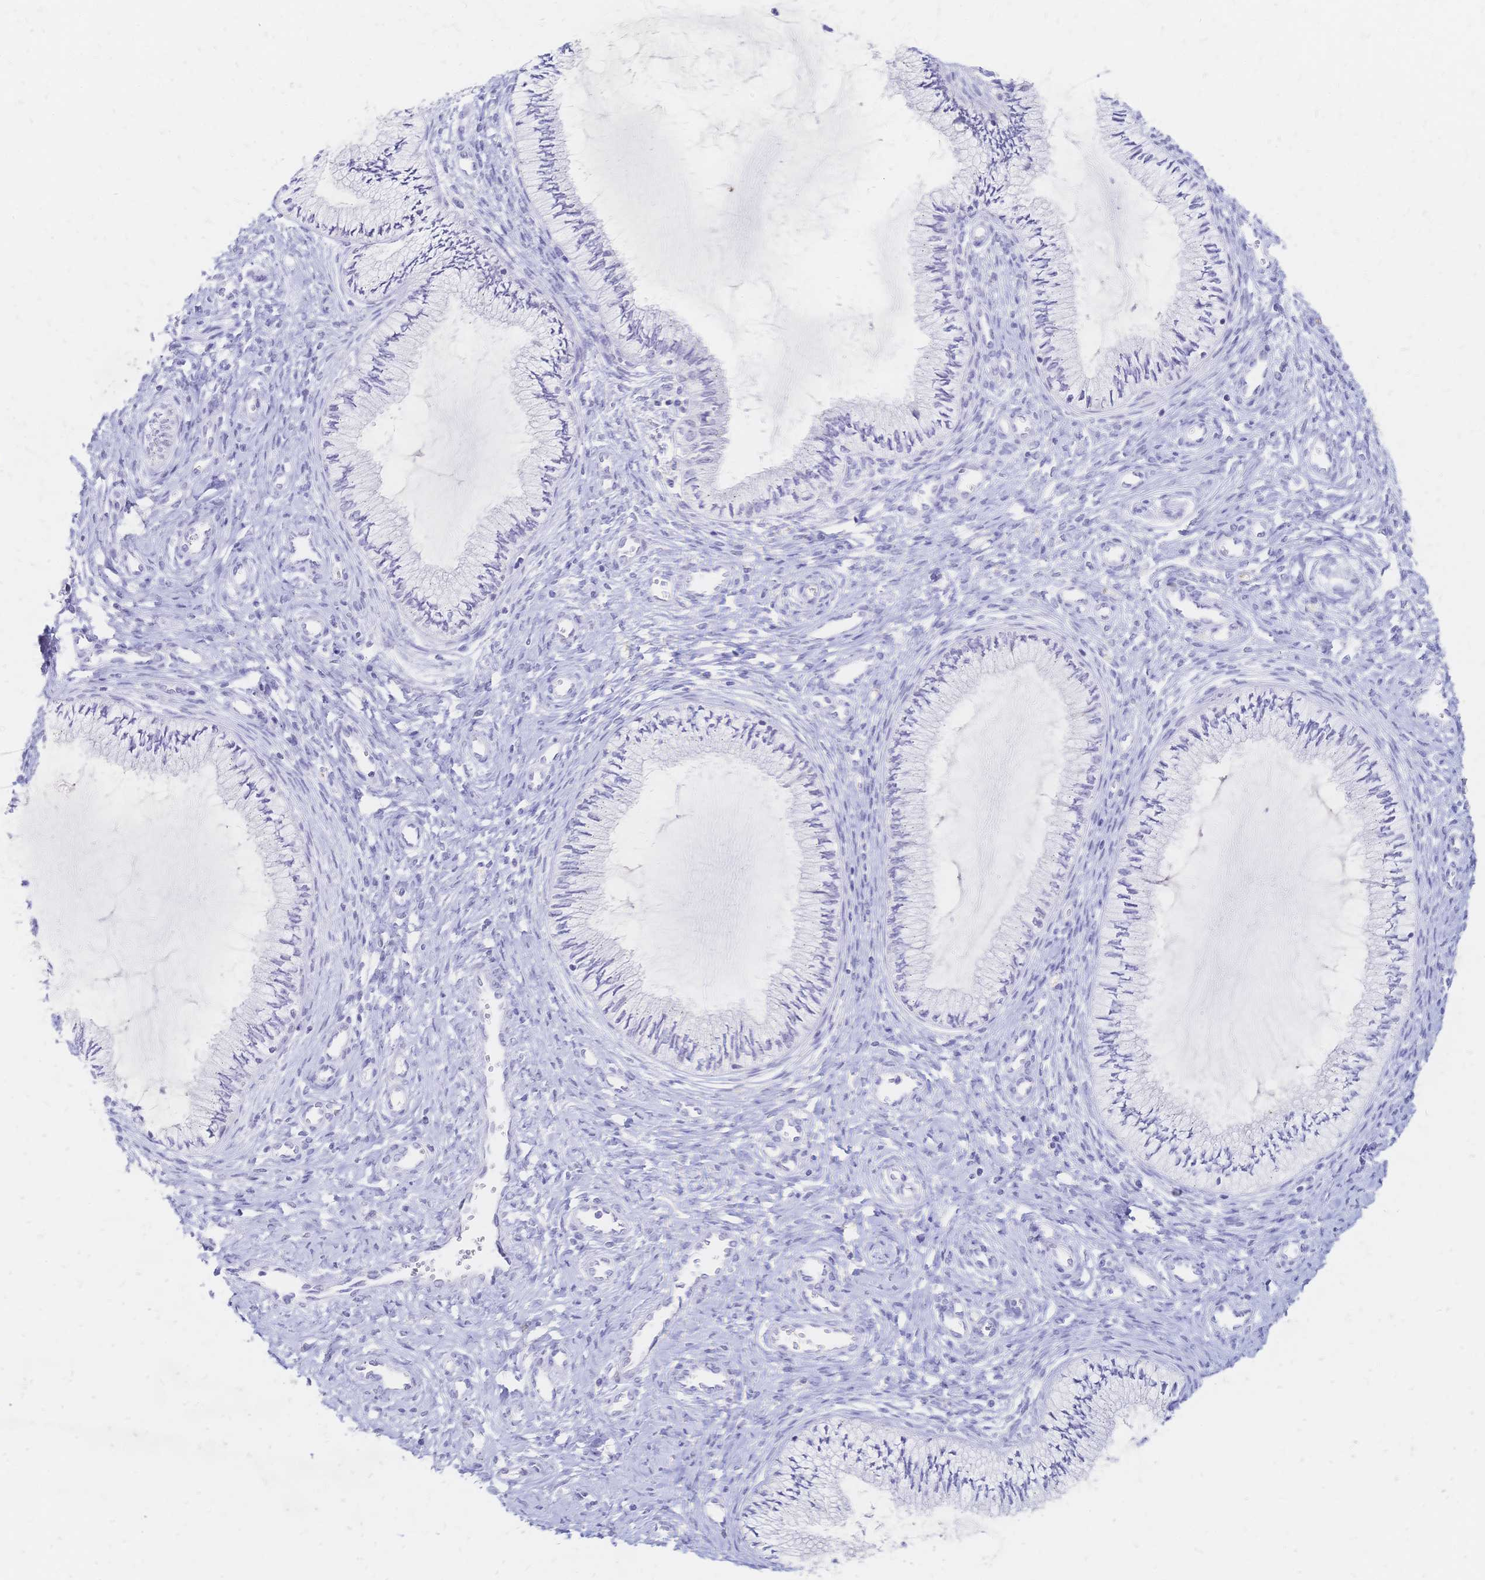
{"staining": {"intensity": "negative", "quantity": "none", "location": "none"}, "tissue": "cervix", "cell_type": "Glandular cells", "image_type": "normal", "snomed": [{"axis": "morphology", "description": "Normal tissue, NOS"}, {"axis": "topography", "description": "Cervix"}], "caption": "This is an IHC micrograph of unremarkable human cervix. There is no expression in glandular cells.", "gene": "PSORS1C2", "patient": {"sex": "female", "age": 24}}